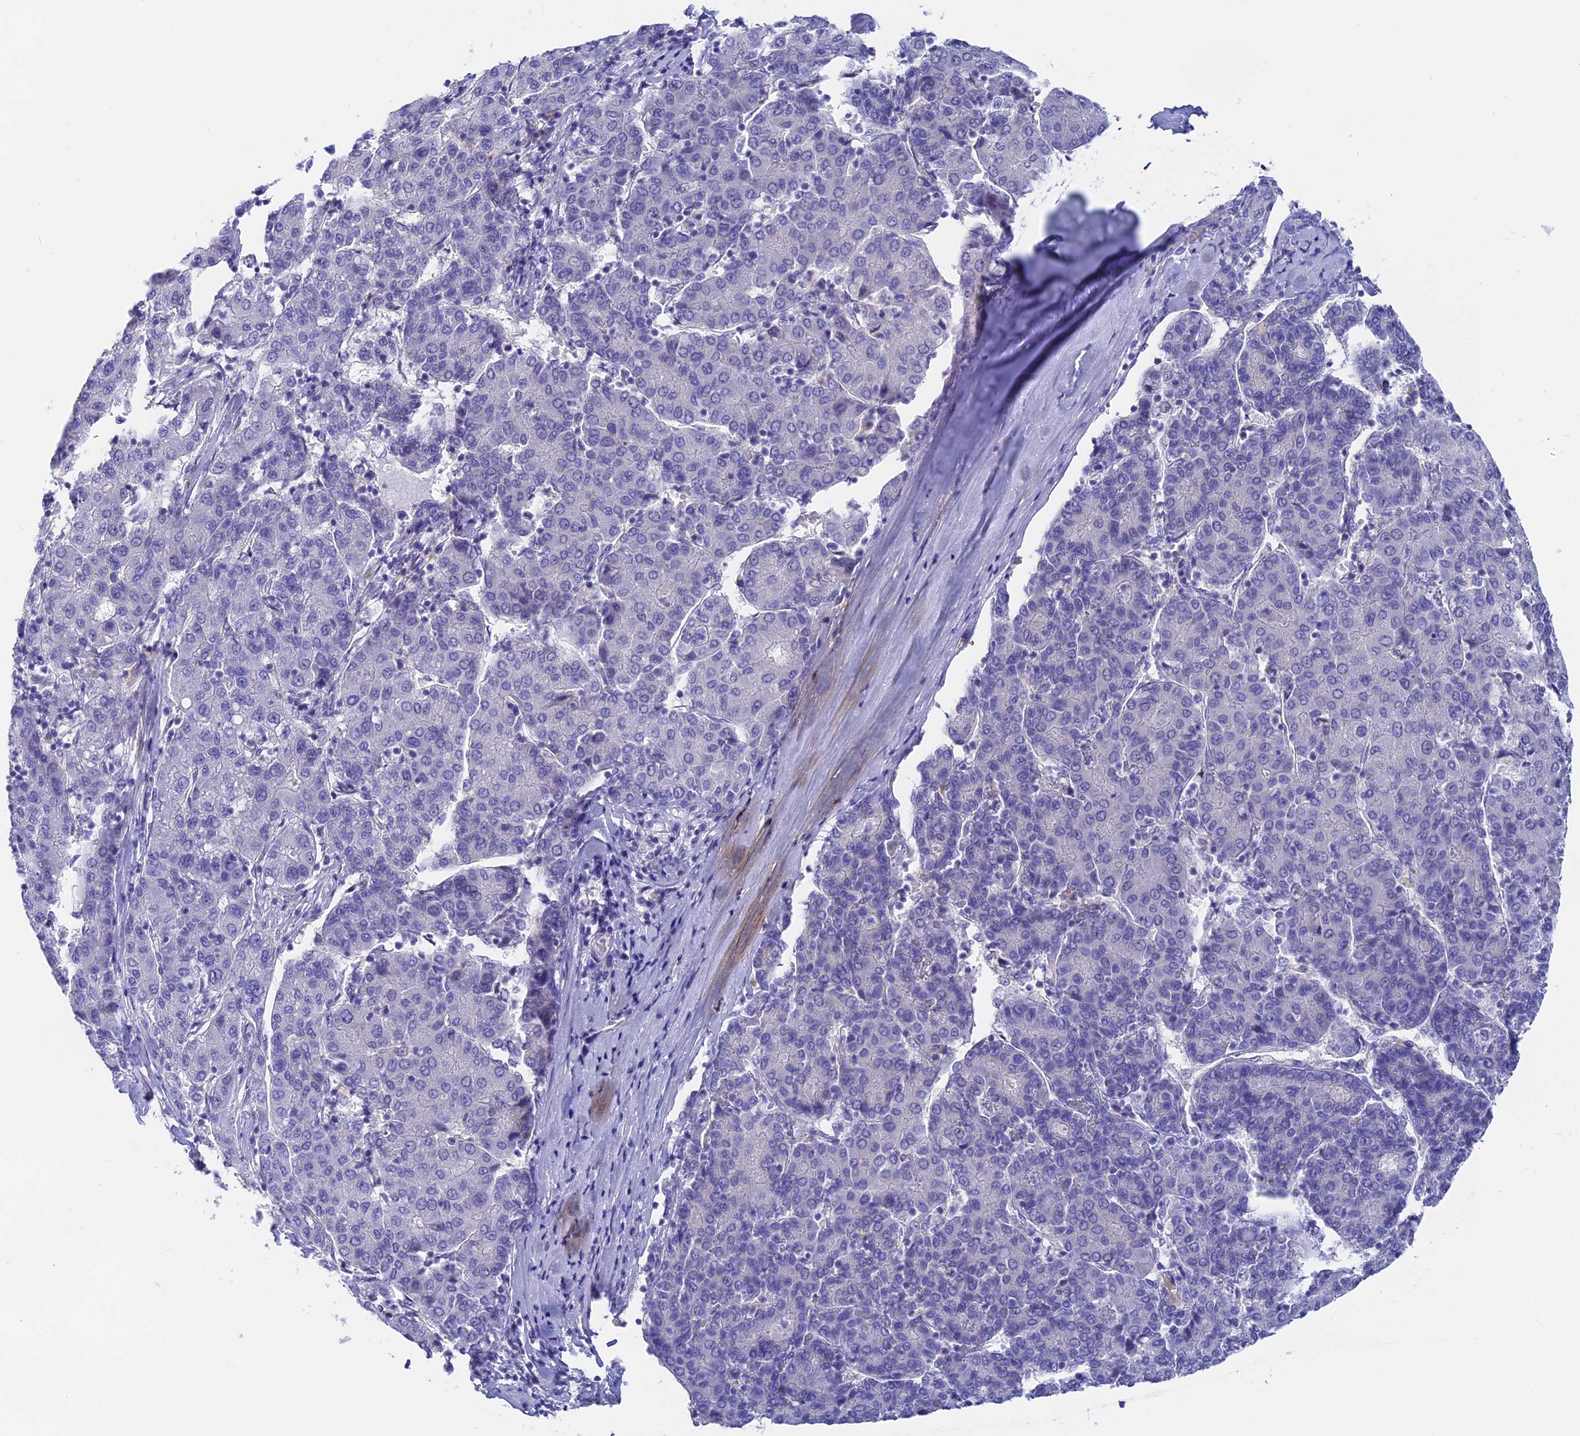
{"staining": {"intensity": "negative", "quantity": "none", "location": "none"}, "tissue": "liver cancer", "cell_type": "Tumor cells", "image_type": "cancer", "snomed": [{"axis": "morphology", "description": "Carcinoma, Hepatocellular, NOS"}, {"axis": "topography", "description": "Liver"}], "caption": "There is no significant positivity in tumor cells of liver hepatocellular carcinoma. (Brightfield microscopy of DAB immunohistochemistry at high magnification).", "gene": "GLB1L", "patient": {"sex": "male", "age": 65}}